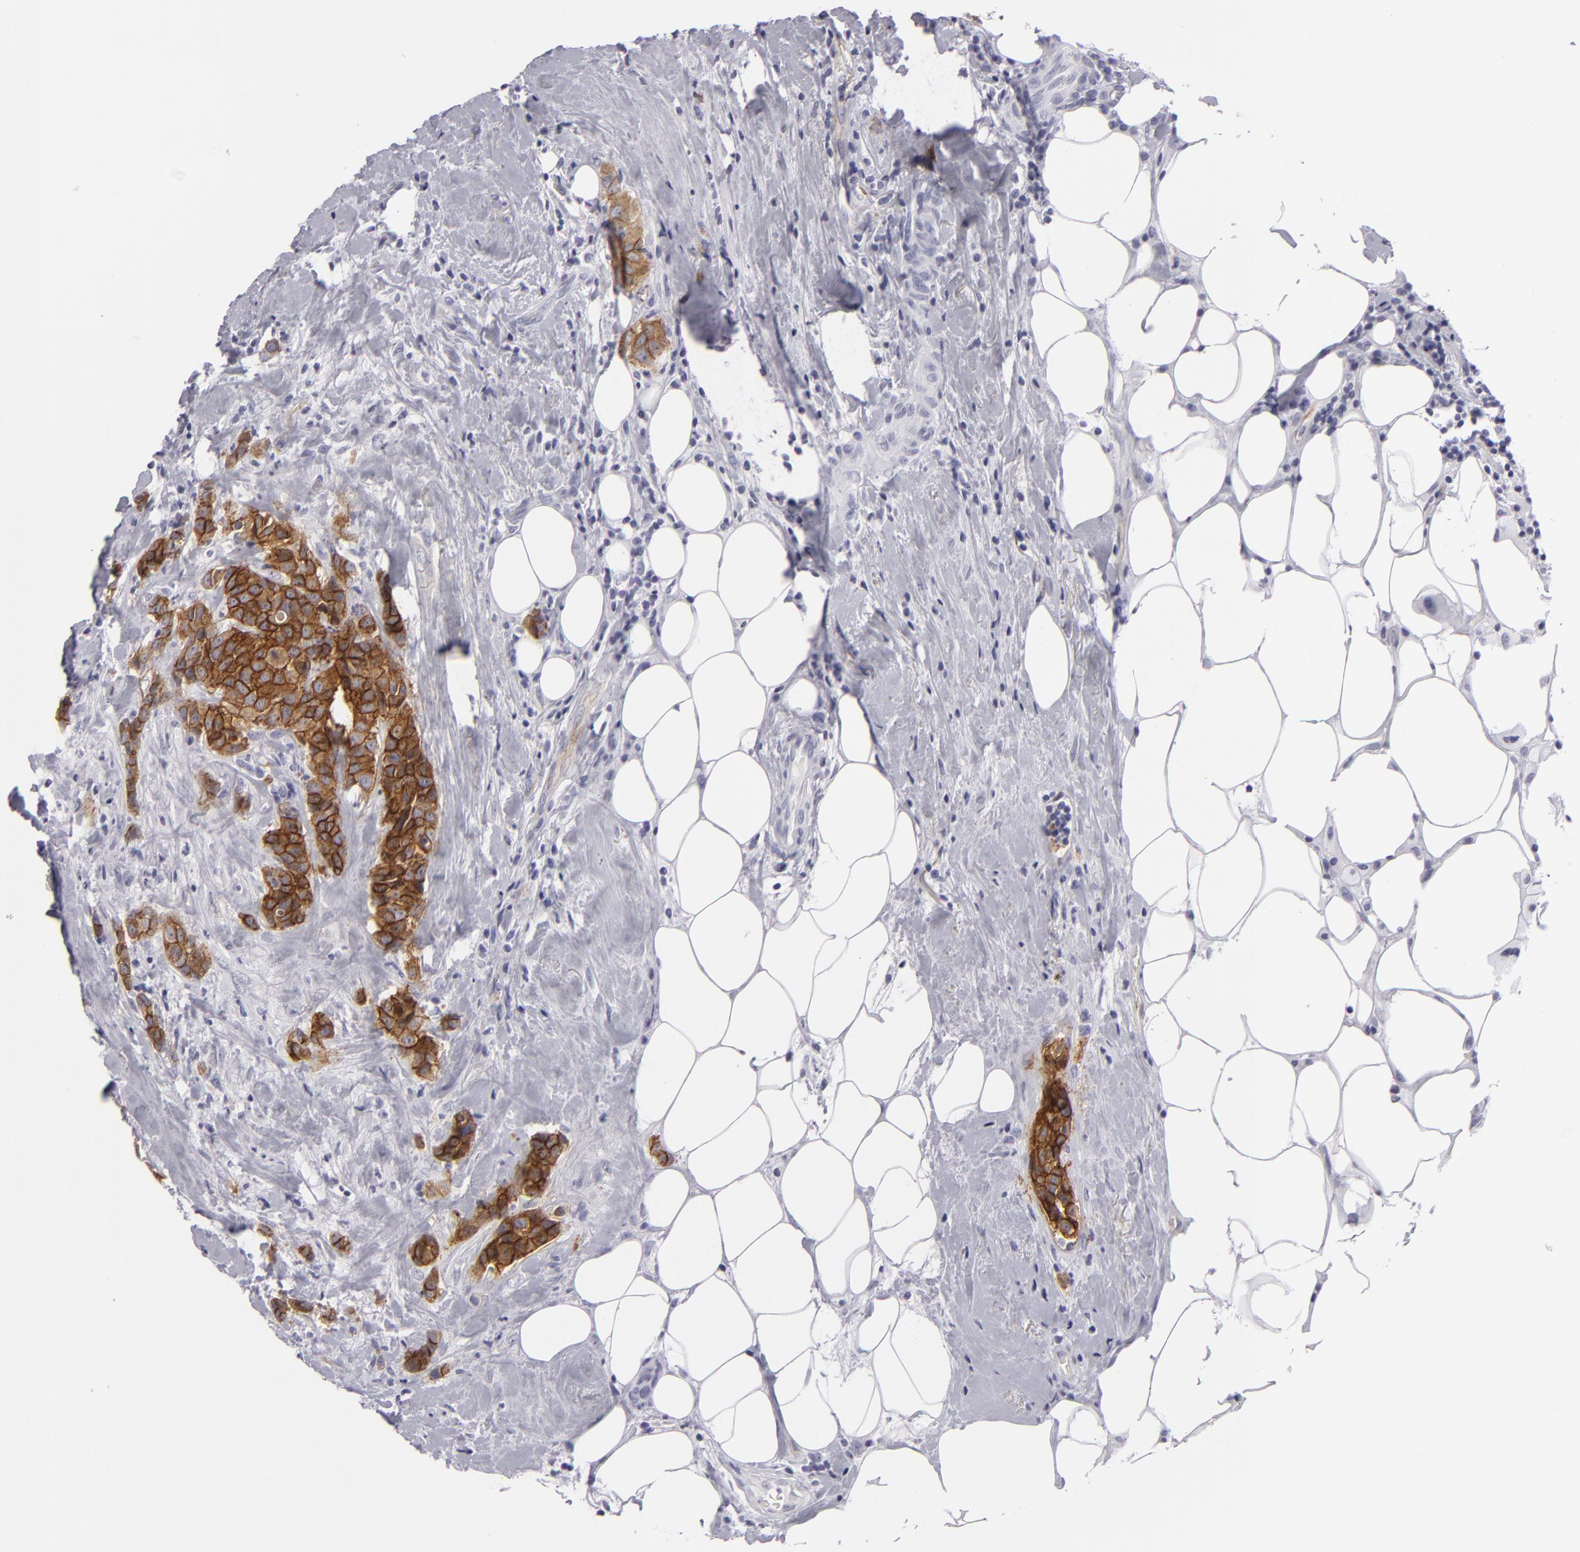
{"staining": {"intensity": "strong", "quantity": ">75%", "location": "cytoplasmic/membranous"}, "tissue": "breast cancer", "cell_type": "Tumor cells", "image_type": "cancer", "snomed": [{"axis": "morphology", "description": "Duct carcinoma"}, {"axis": "topography", "description": "Breast"}], "caption": "Tumor cells reveal high levels of strong cytoplasmic/membranous staining in approximately >75% of cells in human breast cancer (infiltrating ductal carcinoma).", "gene": "JUP", "patient": {"sex": "female", "age": 45}}